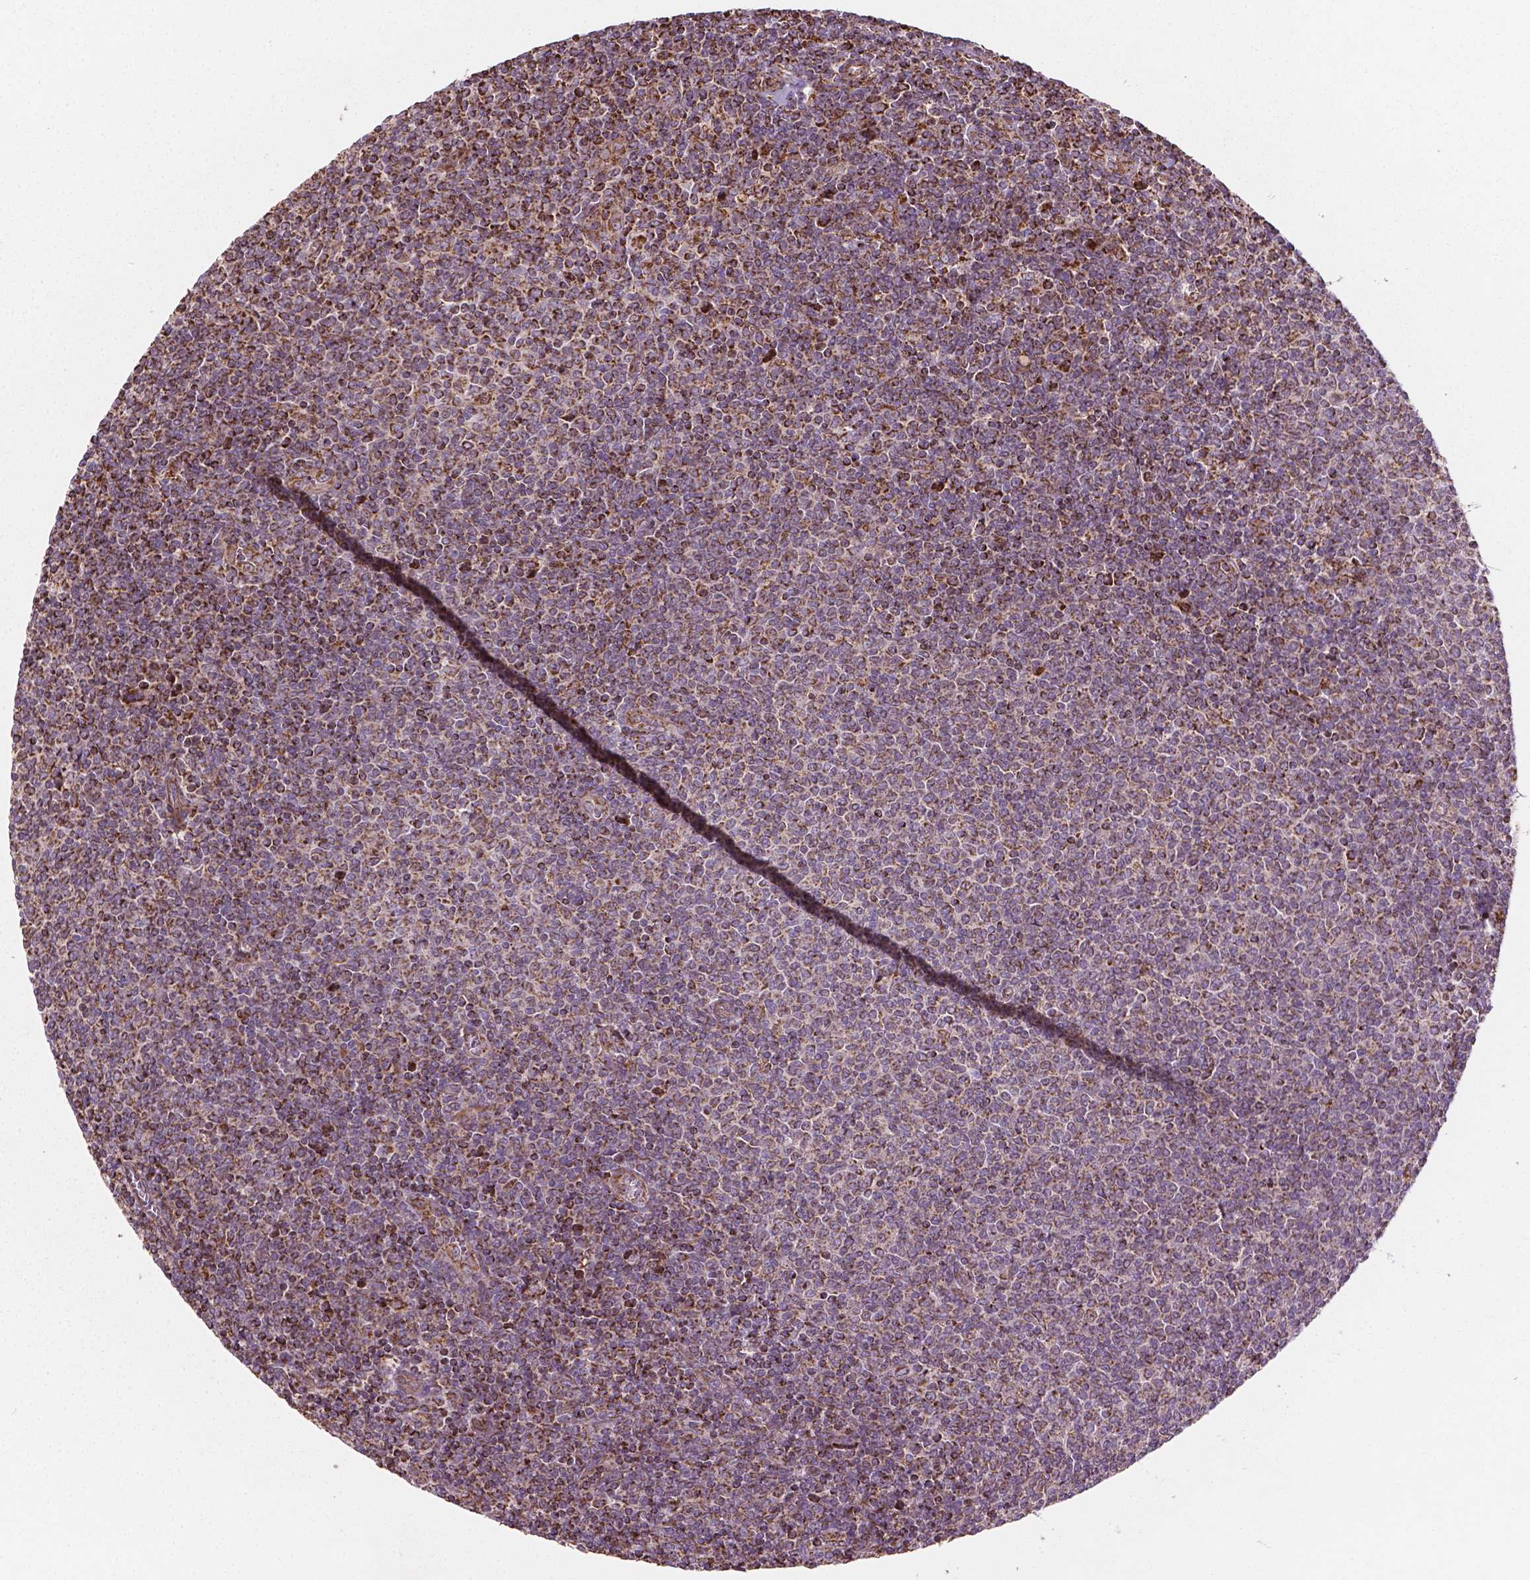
{"staining": {"intensity": "negative", "quantity": "none", "location": "none"}, "tissue": "lymphoma", "cell_type": "Tumor cells", "image_type": "cancer", "snomed": [{"axis": "morphology", "description": "Malignant lymphoma, non-Hodgkin's type, Low grade"}, {"axis": "topography", "description": "Lymph node"}], "caption": "The image reveals no significant positivity in tumor cells of low-grade malignant lymphoma, non-Hodgkin's type. (DAB (3,3'-diaminobenzidine) immunohistochemistry (IHC) visualized using brightfield microscopy, high magnification).", "gene": "HS3ST3A1", "patient": {"sex": "male", "age": 52}}